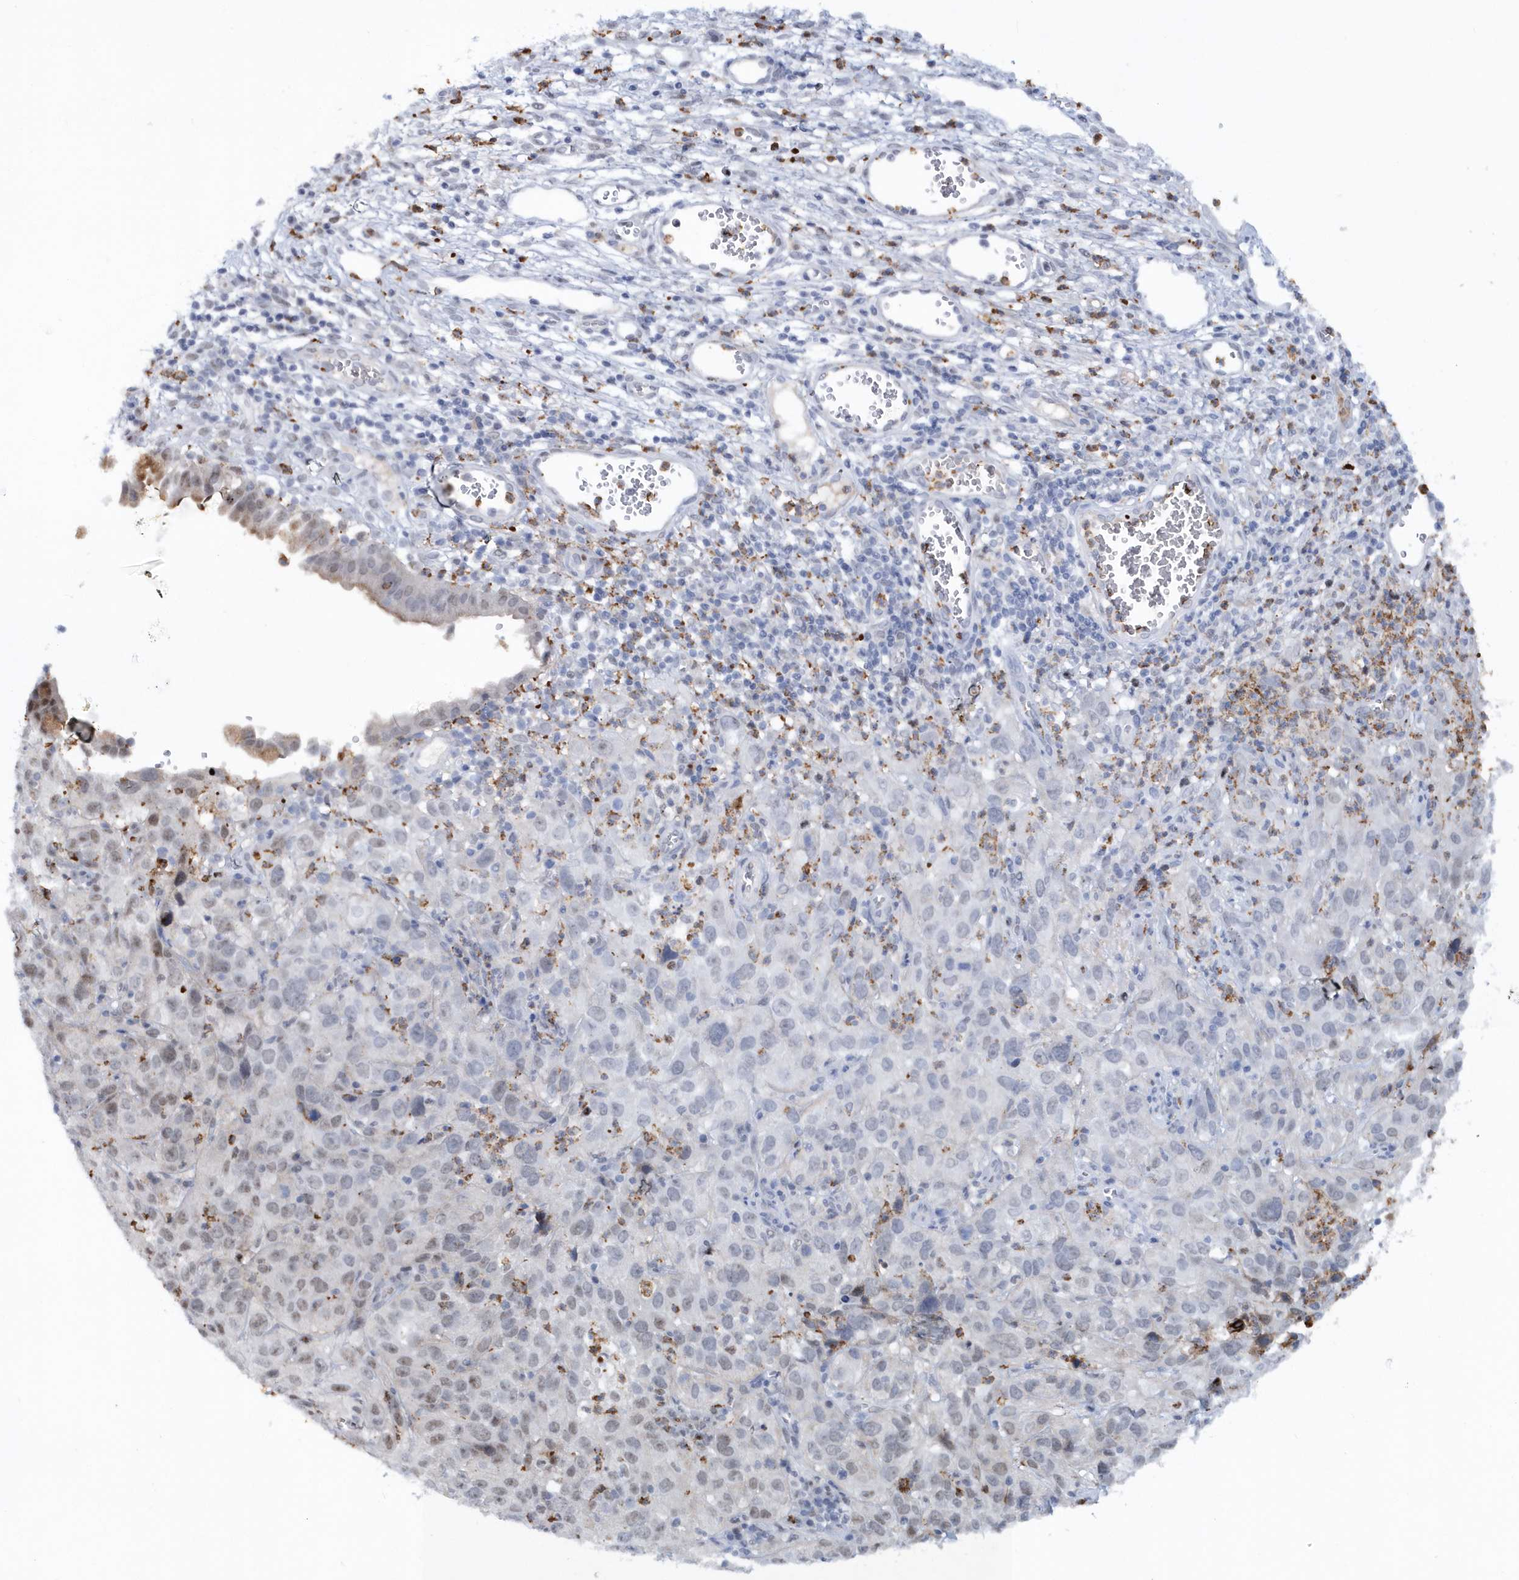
{"staining": {"intensity": "negative", "quantity": "none", "location": "none"}, "tissue": "cervical cancer", "cell_type": "Tumor cells", "image_type": "cancer", "snomed": [{"axis": "morphology", "description": "Squamous cell carcinoma, NOS"}, {"axis": "topography", "description": "Cervix"}], "caption": "Tumor cells are negative for protein expression in human cervical cancer. (Stains: DAB immunohistochemistry with hematoxylin counter stain, Microscopy: brightfield microscopy at high magnification).", "gene": "ASCL4", "patient": {"sex": "female", "age": 32}}